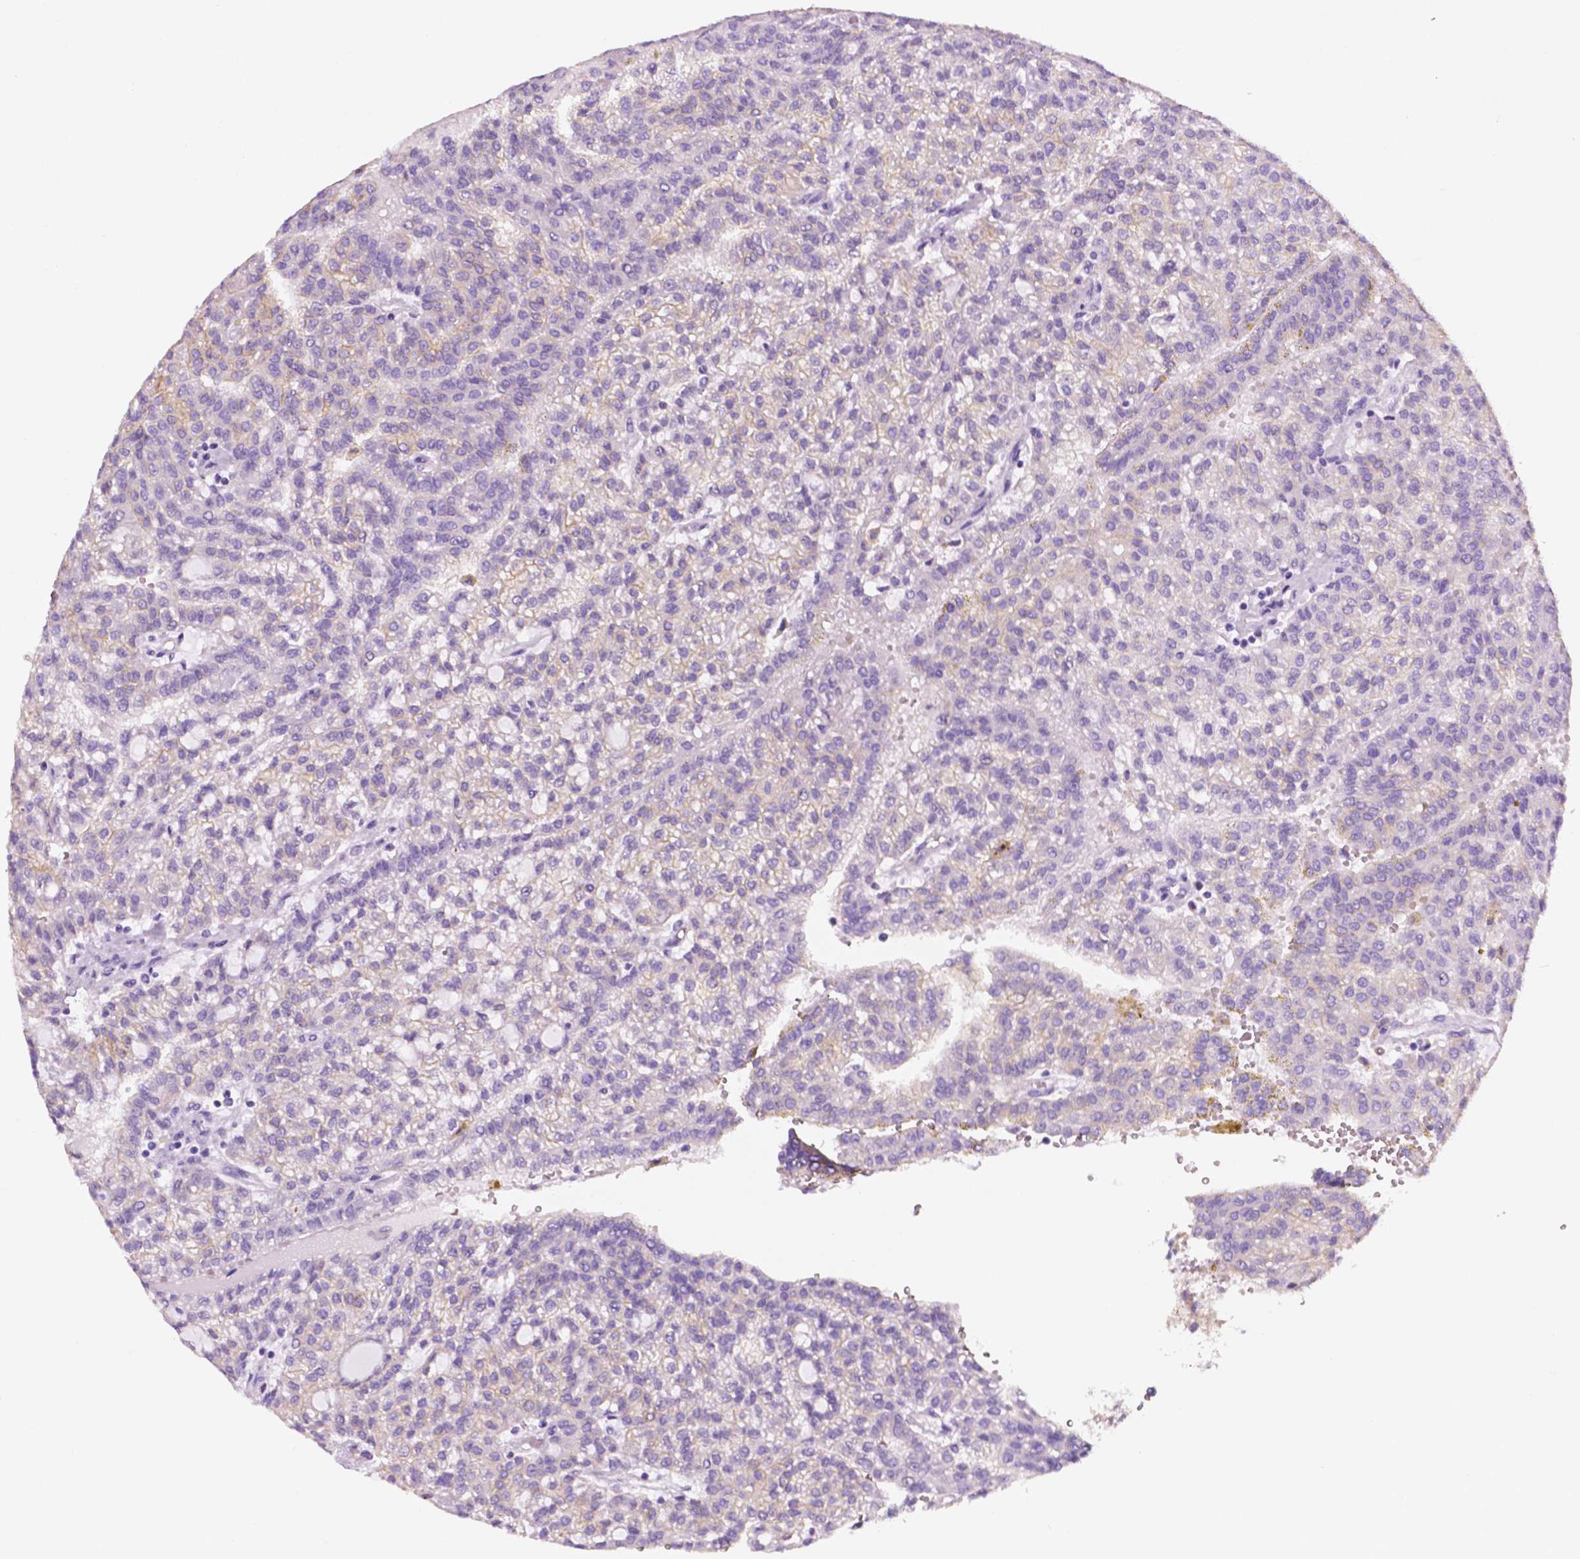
{"staining": {"intensity": "weak", "quantity": "<25%", "location": "cytoplasmic/membranous"}, "tissue": "renal cancer", "cell_type": "Tumor cells", "image_type": "cancer", "snomed": [{"axis": "morphology", "description": "Adenocarcinoma, NOS"}, {"axis": "topography", "description": "Kidney"}], "caption": "Renal cancer (adenocarcinoma) stained for a protein using immunohistochemistry reveals no staining tumor cells.", "gene": "PPL", "patient": {"sex": "male", "age": 63}}